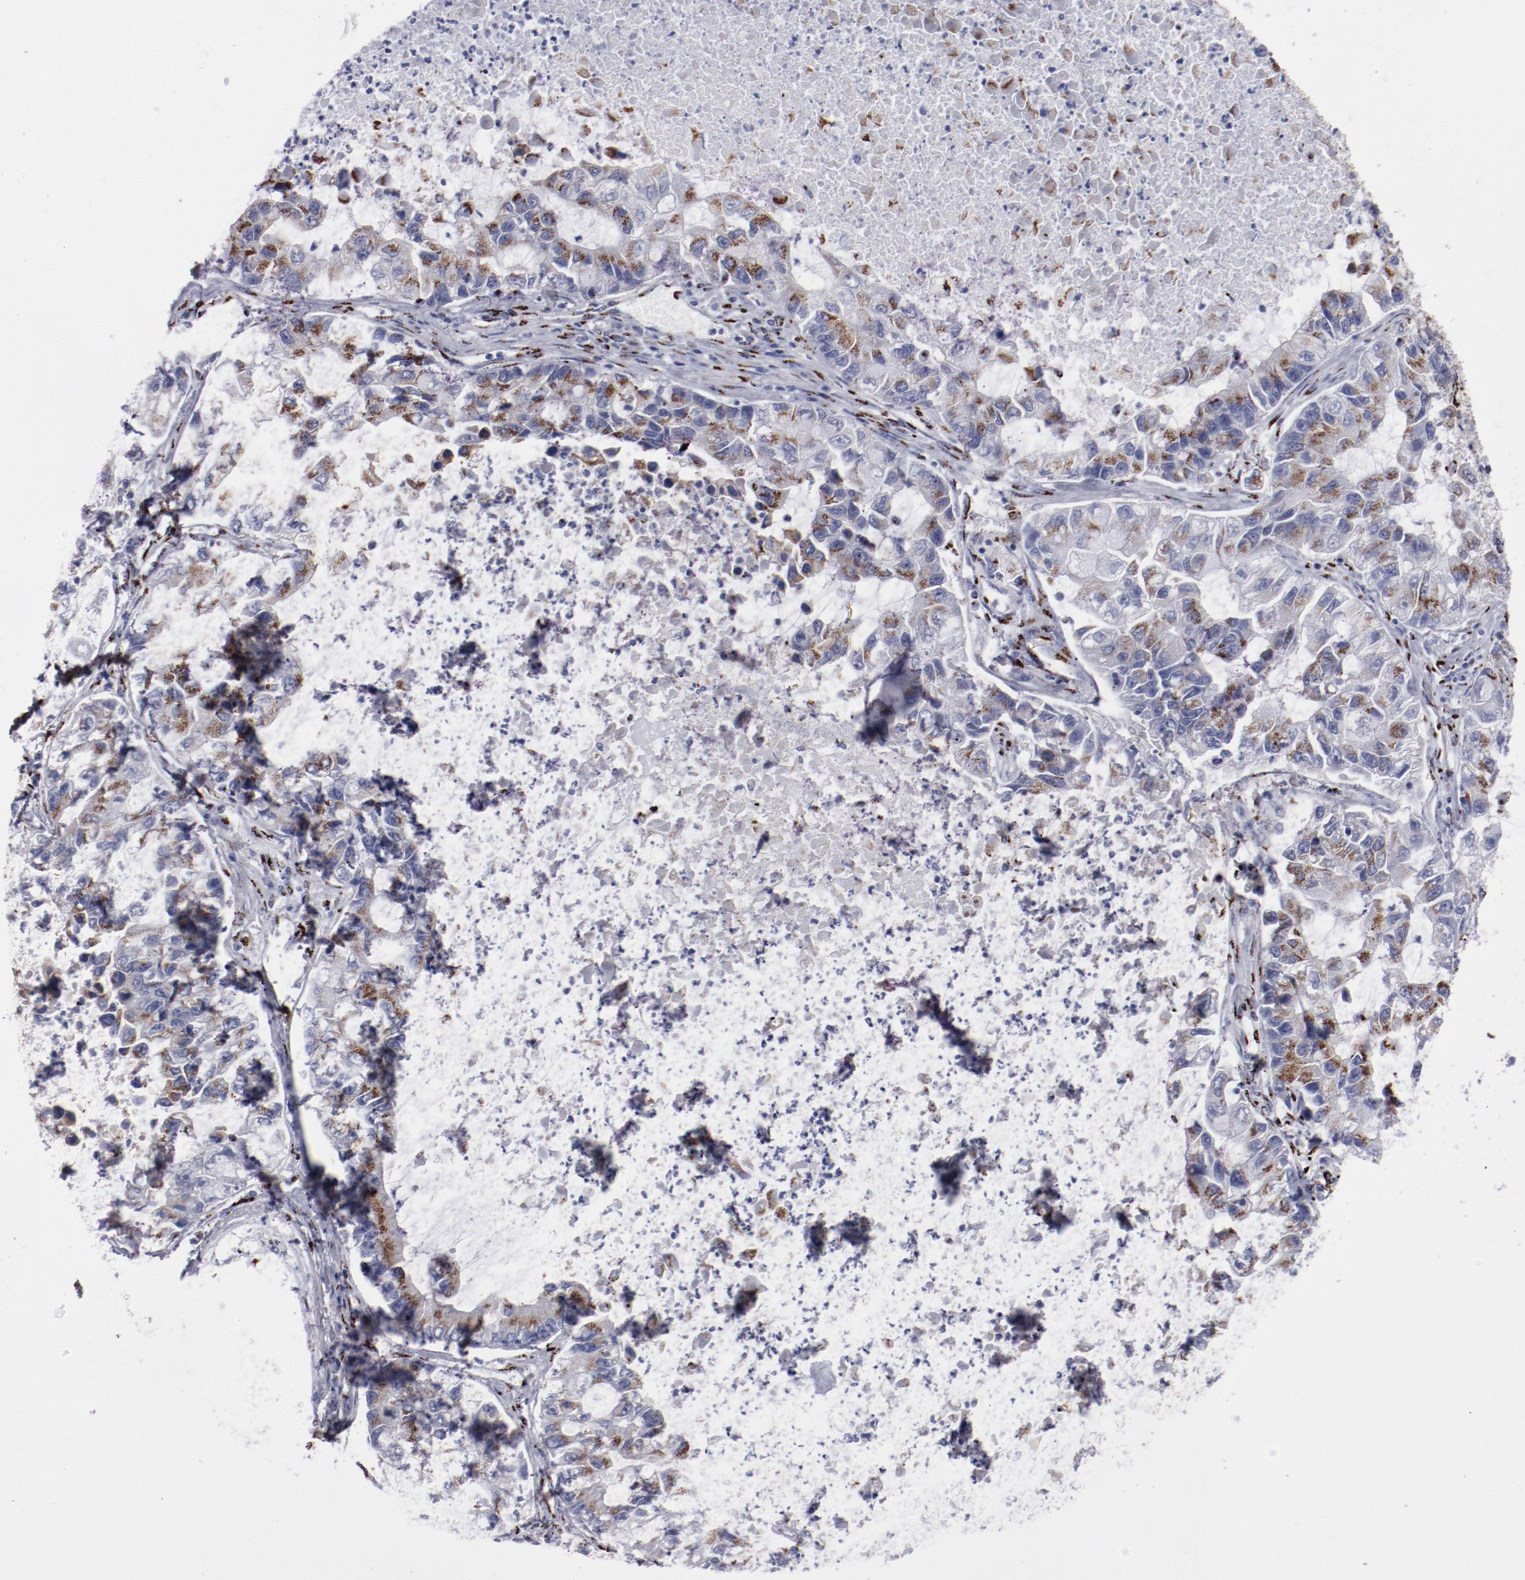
{"staining": {"intensity": "strong", "quantity": ">75%", "location": "cytoplasmic/membranous"}, "tissue": "lung cancer", "cell_type": "Tumor cells", "image_type": "cancer", "snomed": [{"axis": "morphology", "description": "Adenocarcinoma, NOS"}, {"axis": "topography", "description": "Lung"}], "caption": "There is high levels of strong cytoplasmic/membranous expression in tumor cells of lung adenocarcinoma, as demonstrated by immunohistochemical staining (brown color).", "gene": "GOLIM4", "patient": {"sex": "female", "age": 51}}